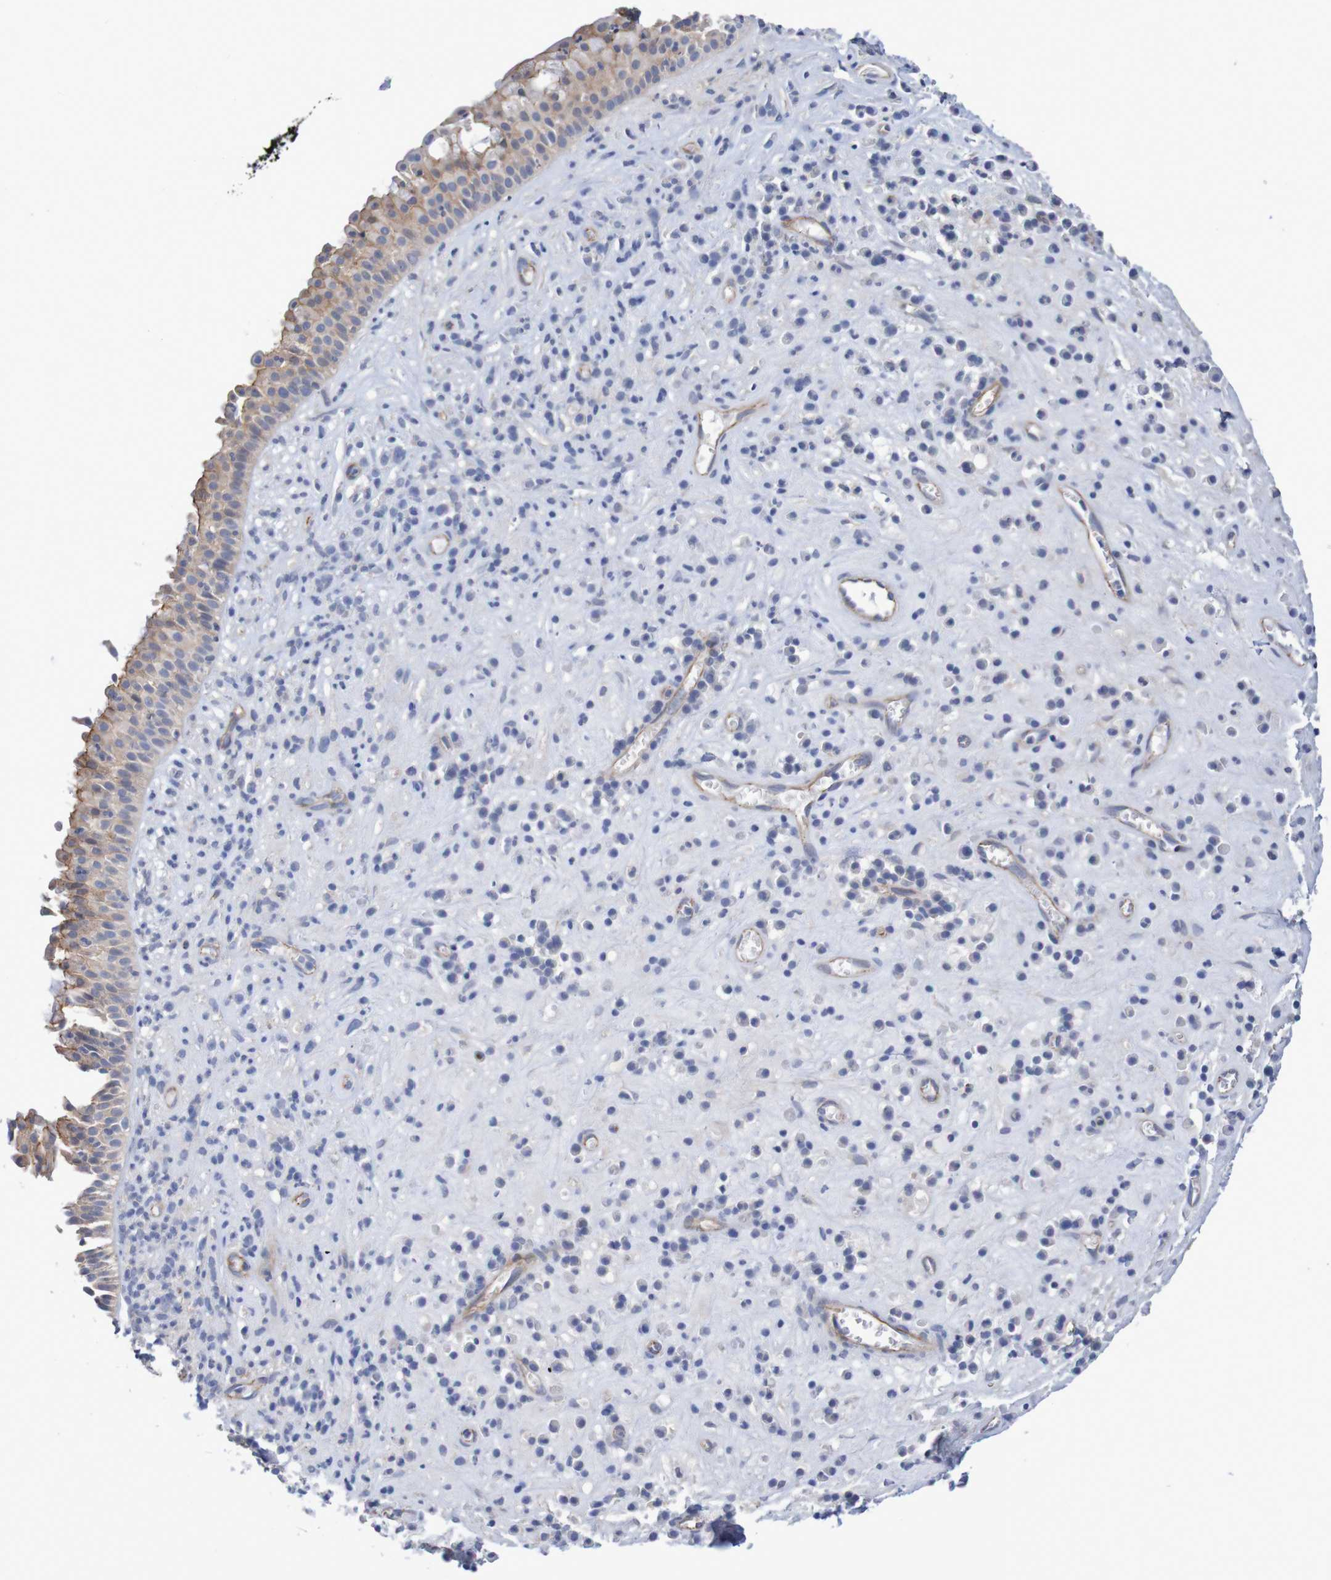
{"staining": {"intensity": "weak", "quantity": "25%-75%", "location": "cytoplasmic/membranous"}, "tissue": "nasopharynx", "cell_type": "Respiratory epithelial cells", "image_type": "normal", "snomed": [{"axis": "morphology", "description": "Normal tissue, NOS"}, {"axis": "topography", "description": "Nasopharynx"}], "caption": "Protein staining exhibits weak cytoplasmic/membranous staining in approximately 25%-75% of respiratory epithelial cells in normal nasopharynx.", "gene": "NECTIN2", "patient": {"sex": "female", "age": 51}}